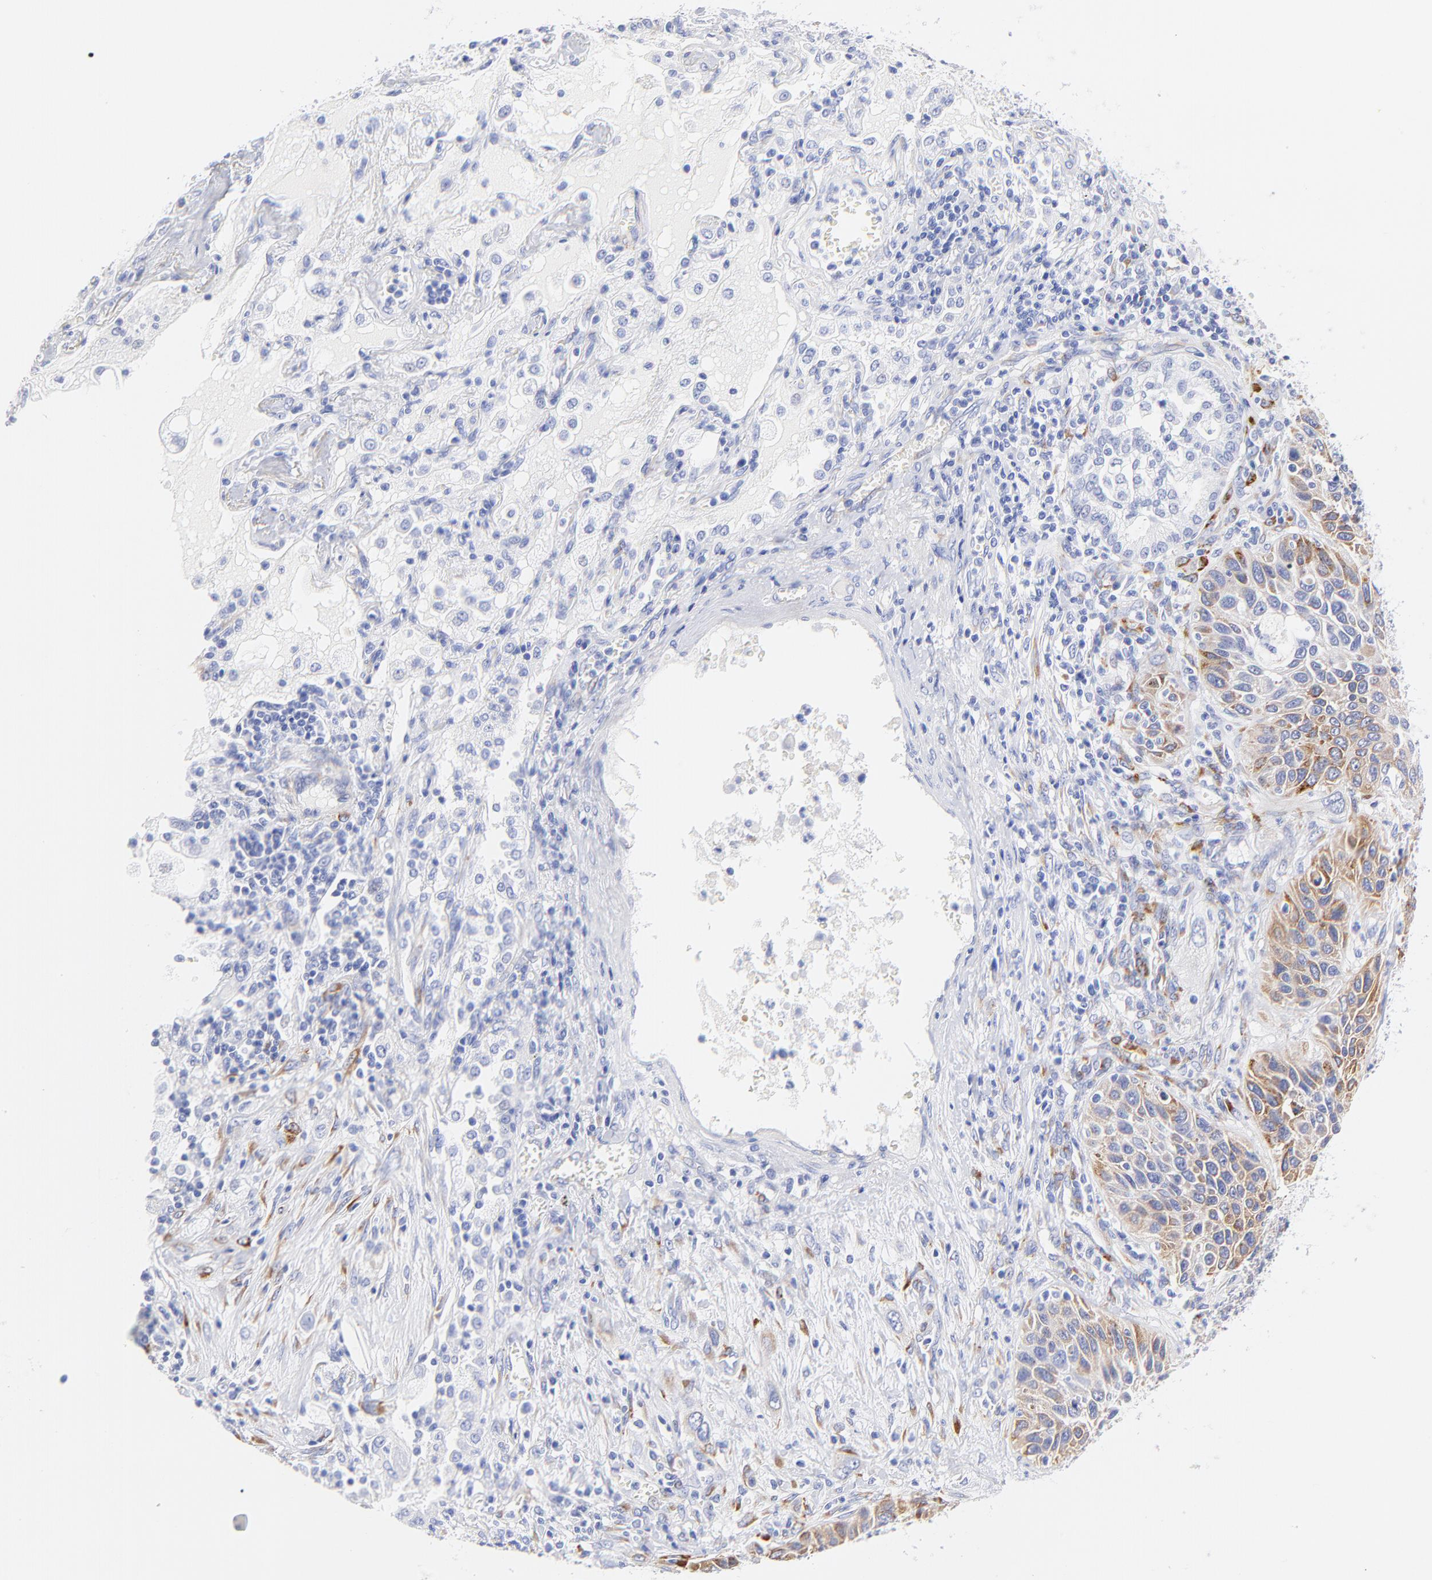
{"staining": {"intensity": "weak", "quantity": ">75%", "location": "cytoplasmic/membranous"}, "tissue": "lung cancer", "cell_type": "Tumor cells", "image_type": "cancer", "snomed": [{"axis": "morphology", "description": "Squamous cell carcinoma, NOS"}, {"axis": "topography", "description": "Lung"}], "caption": "Lung cancer stained with DAB IHC shows low levels of weak cytoplasmic/membranous expression in about >75% of tumor cells. (Stains: DAB (3,3'-diaminobenzidine) in brown, nuclei in blue, Microscopy: brightfield microscopy at high magnification).", "gene": "C1QTNF6", "patient": {"sex": "female", "age": 76}}